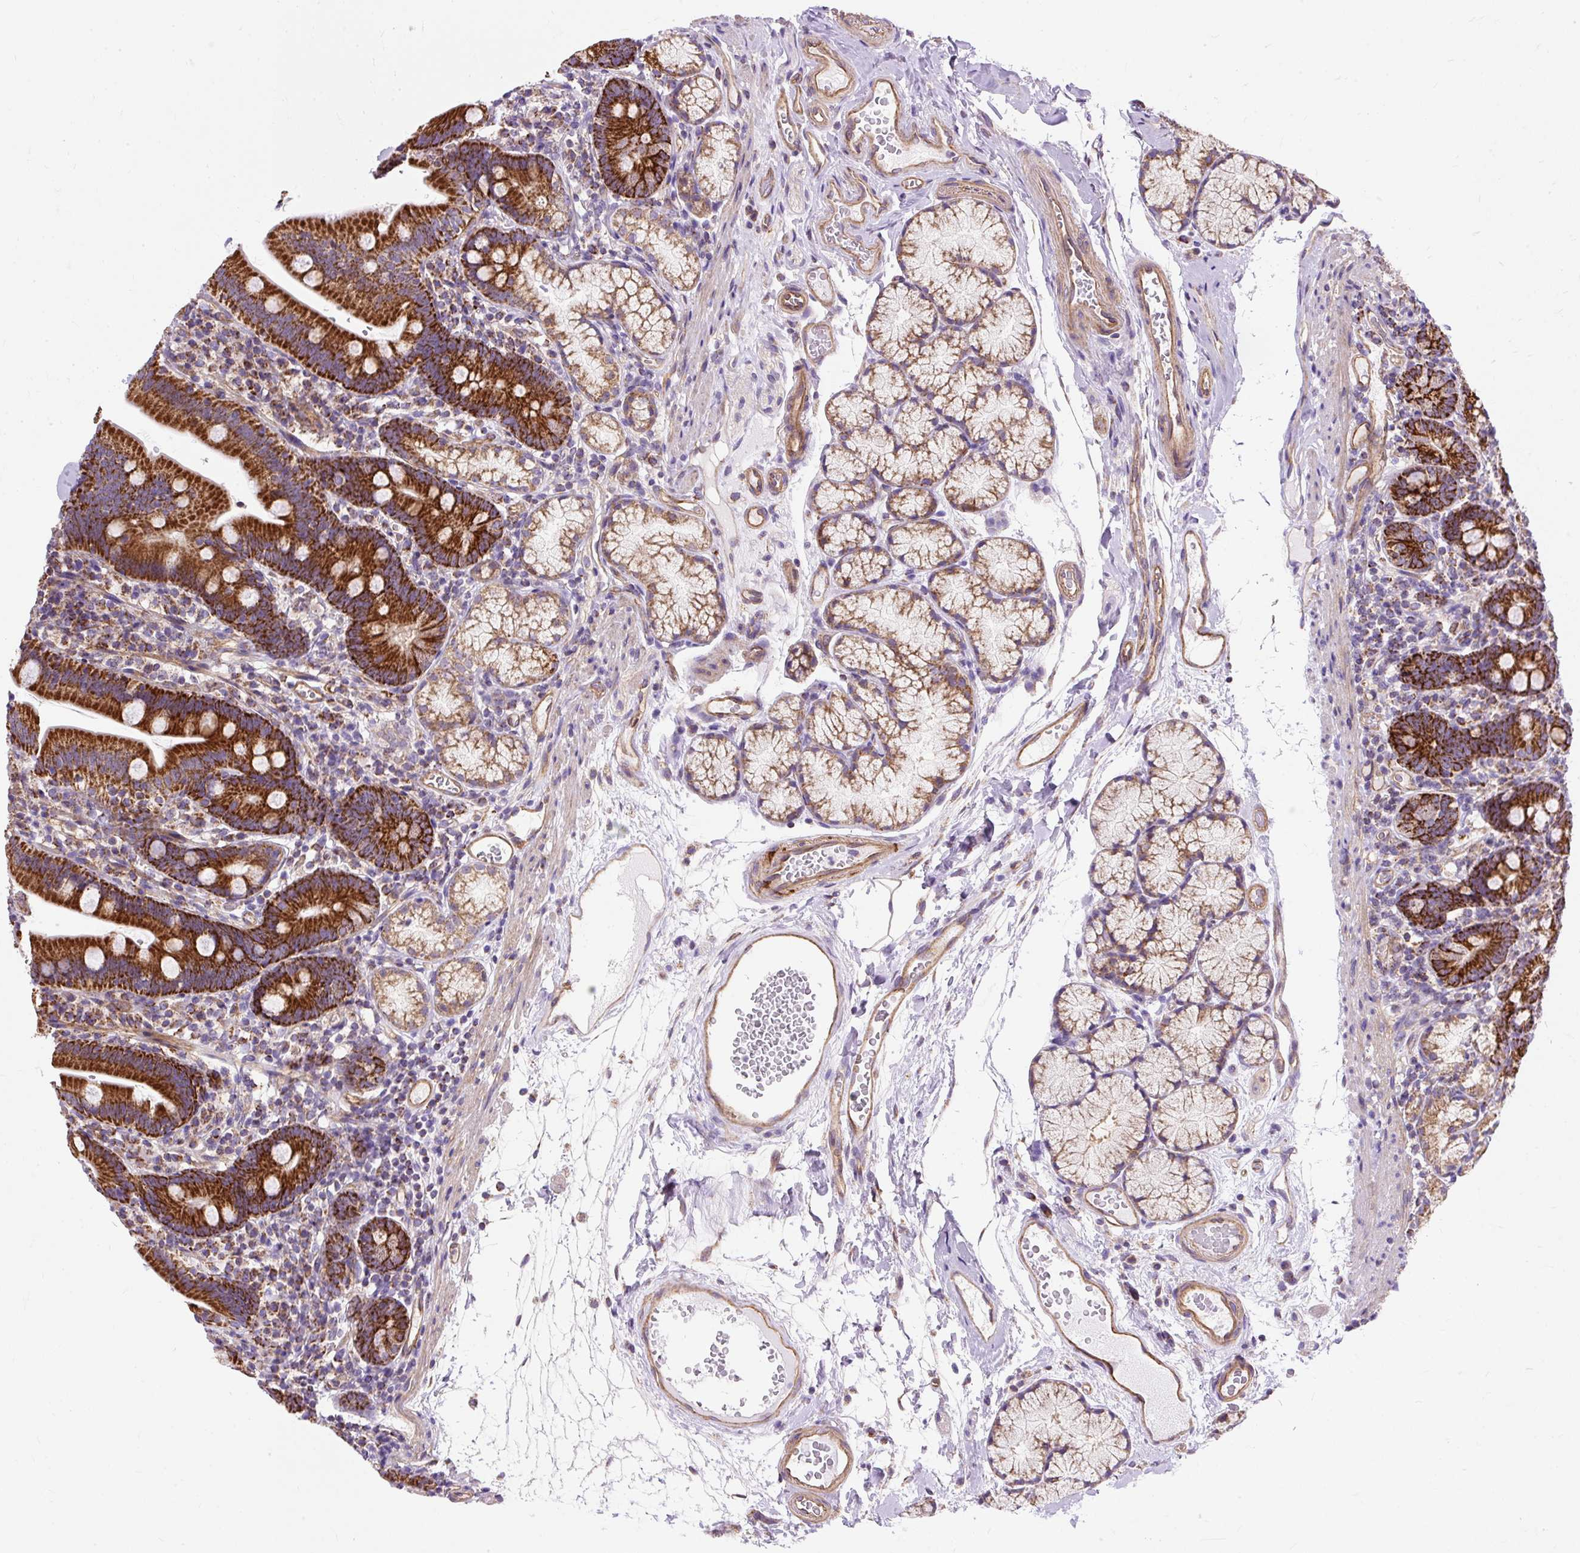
{"staining": {"intensity": "strong", "quantity": ">75%", "location": "cytoplasmic/membranous"}, "tissue": "duodenum", "cell_type": "Glandular cells", "image_type": "normal", "snomed": [{"axis": "morphology", "description": "Normal tissue, NOS"}, {"axis": "topography", "description": "Duodenum"}], "caption": "Human duodenum stained with a brown dye reveals strong cytoplasmic/membranous positive positivity in about >75% of glandular cells.", "gene": "CEP290", "patient": {"sex": "female", "age": 67}}